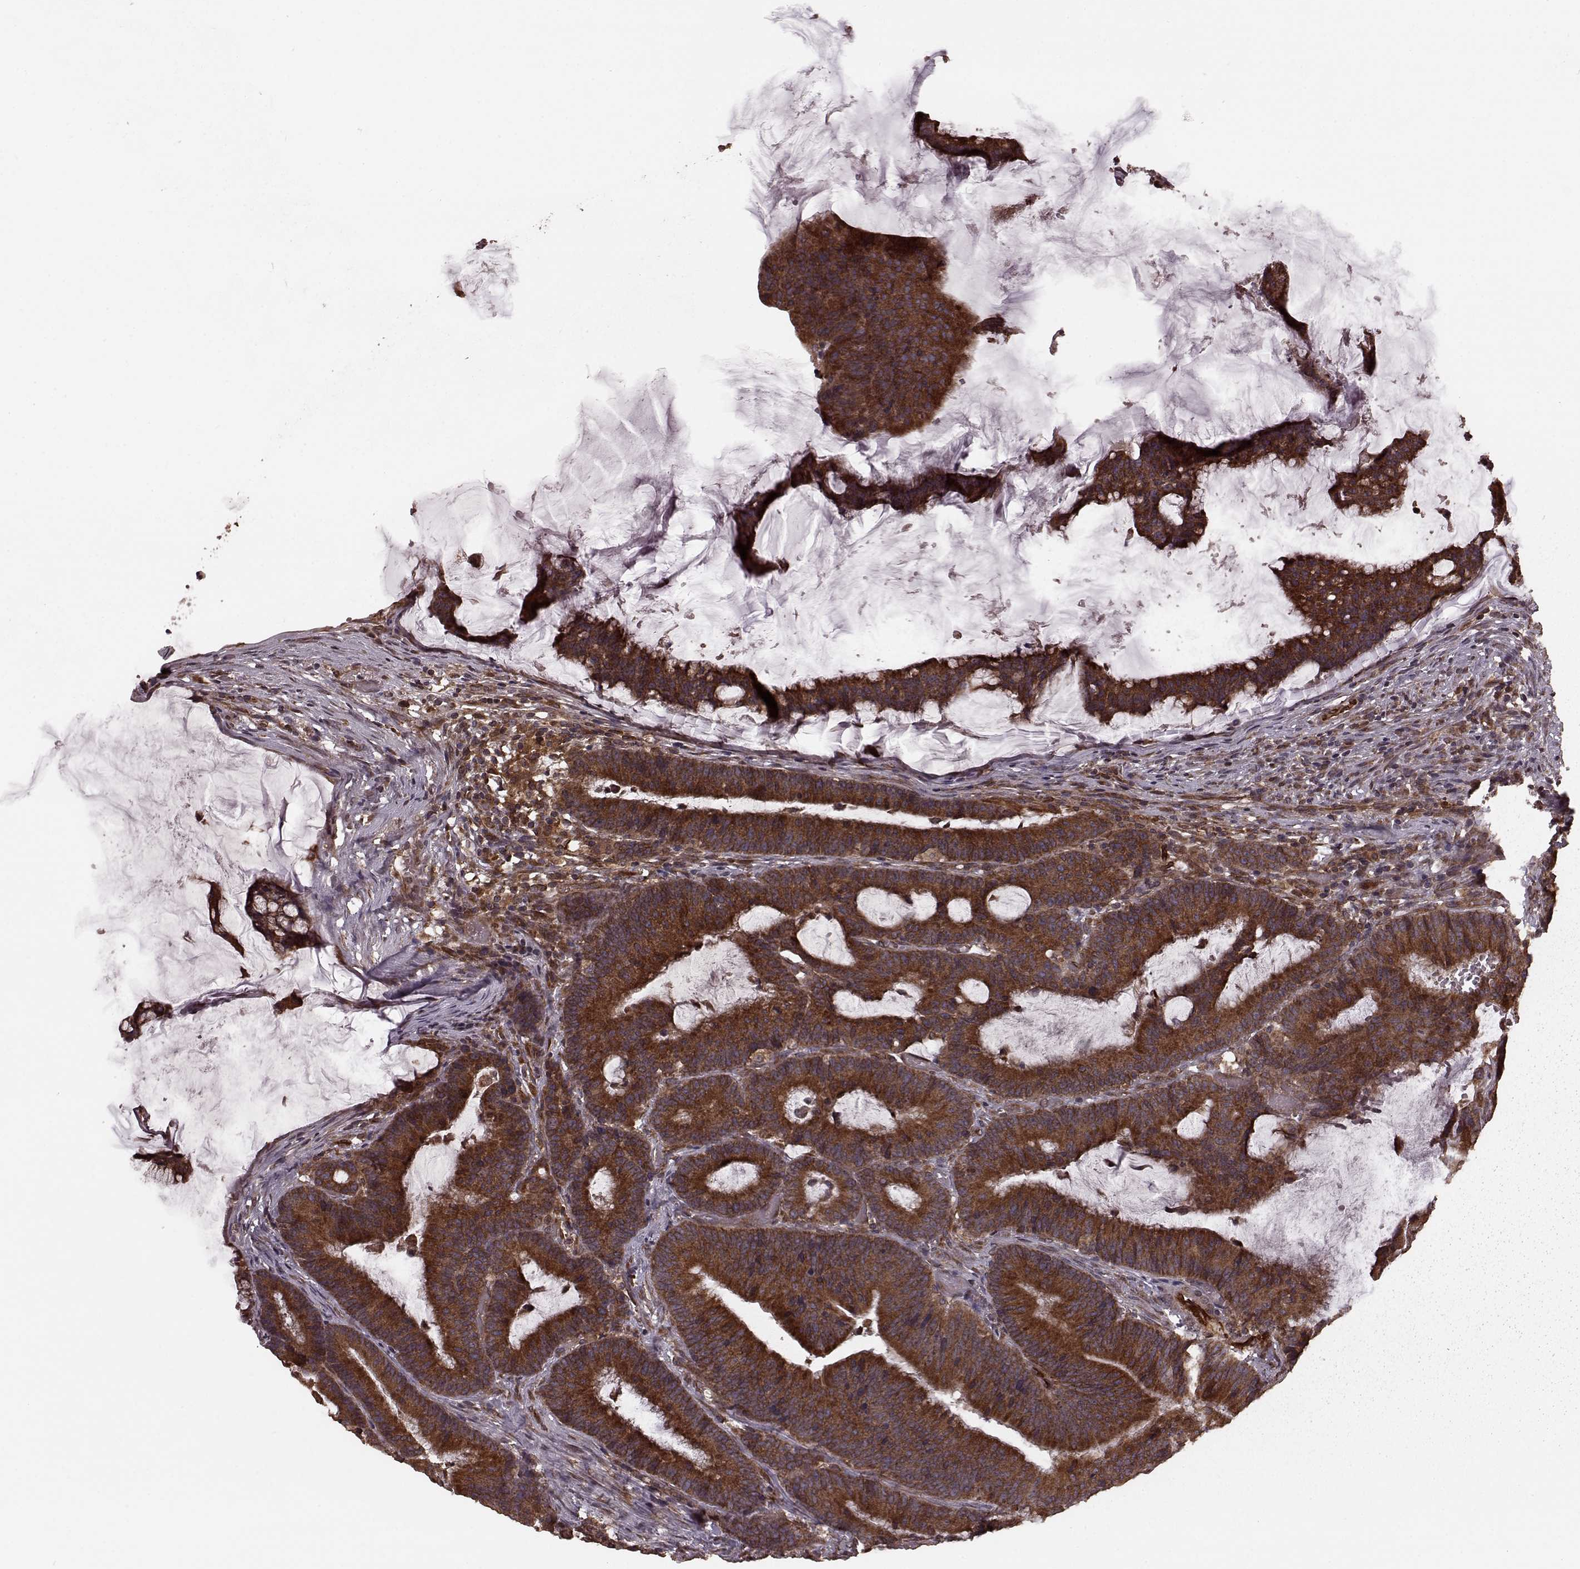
{"staining": {"intensity": "strong", "quantity": ">75%", "location": "cytoplasmic/membranous"}, "tissue": "colorectal cancer", "cell_type": "Tumor cells", "image_type": "cancer", "snomed": [{"axis": "morphology", "description": "Adenocarcinoma, NOS"}, {"axis": "topography", "description": "Colon"}], "caption": "Colorectal cancer (adenocarcinoma) stained with a brown dye exhibits strong cytoplasmic/membranous positive positivity in about >75% of tumor cells.", "gene": "AGPAT1", "patient": {"sex": "female", "age": 78}}